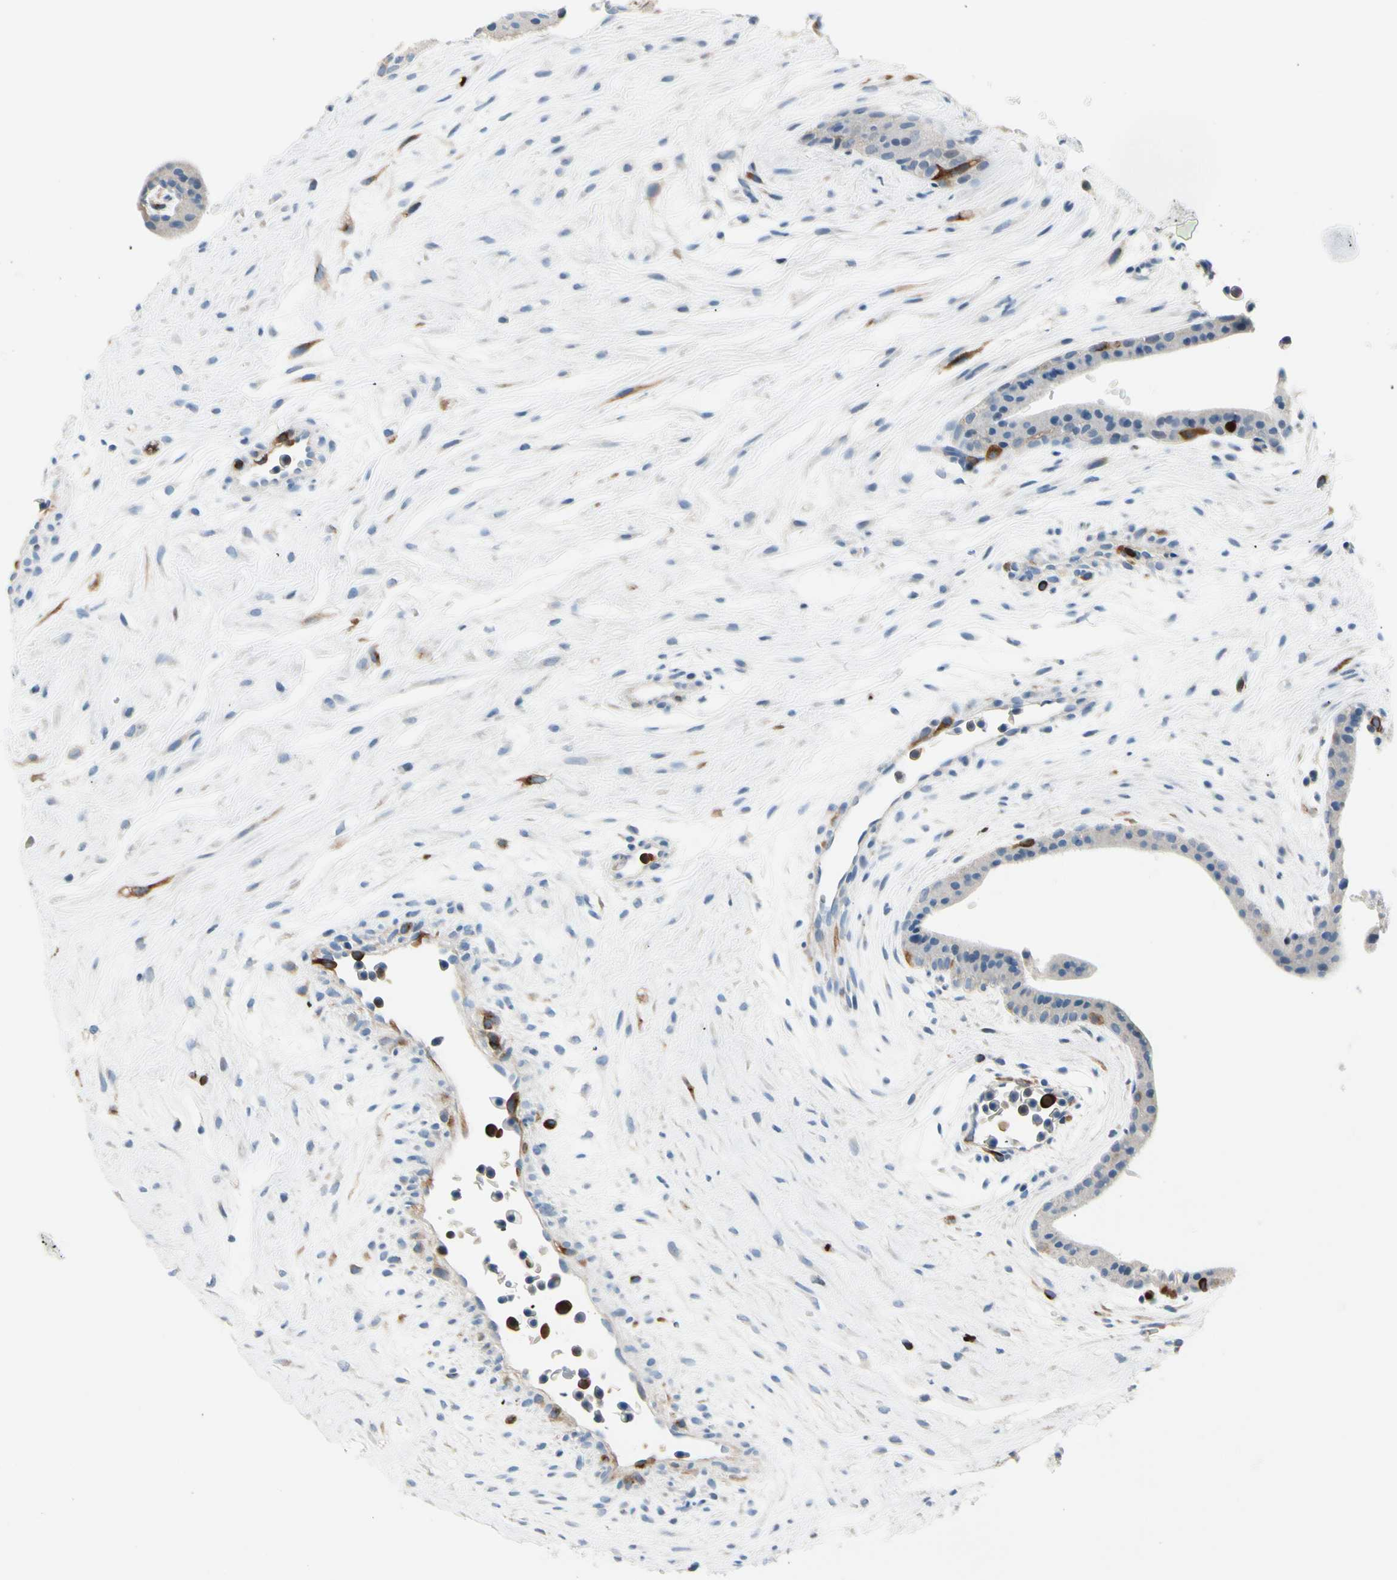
{"staining": {"intensity": "strong", "quantity": "<25%", "location": "cytoplasmic/membranous"}, "tissue": "placenta", "cell_type": "Trophoblastic cells", "image_type": "normal", "snomed": [{"axis": "morphology", "description": "Normal tissue, NOS"}, {"axis": "topography", "description": "Placenta"}], "caption": "The micrograph exhibits staining of normal placenta, revealing strong cytoplasmic/membranous protein positivity (brown color) within trophoblastic cells. (brown staining indicates protein expression, while blue staining denotes nuclei).", "gene": "CKAP2", "patient": {"sex": "female", "age": 35}}